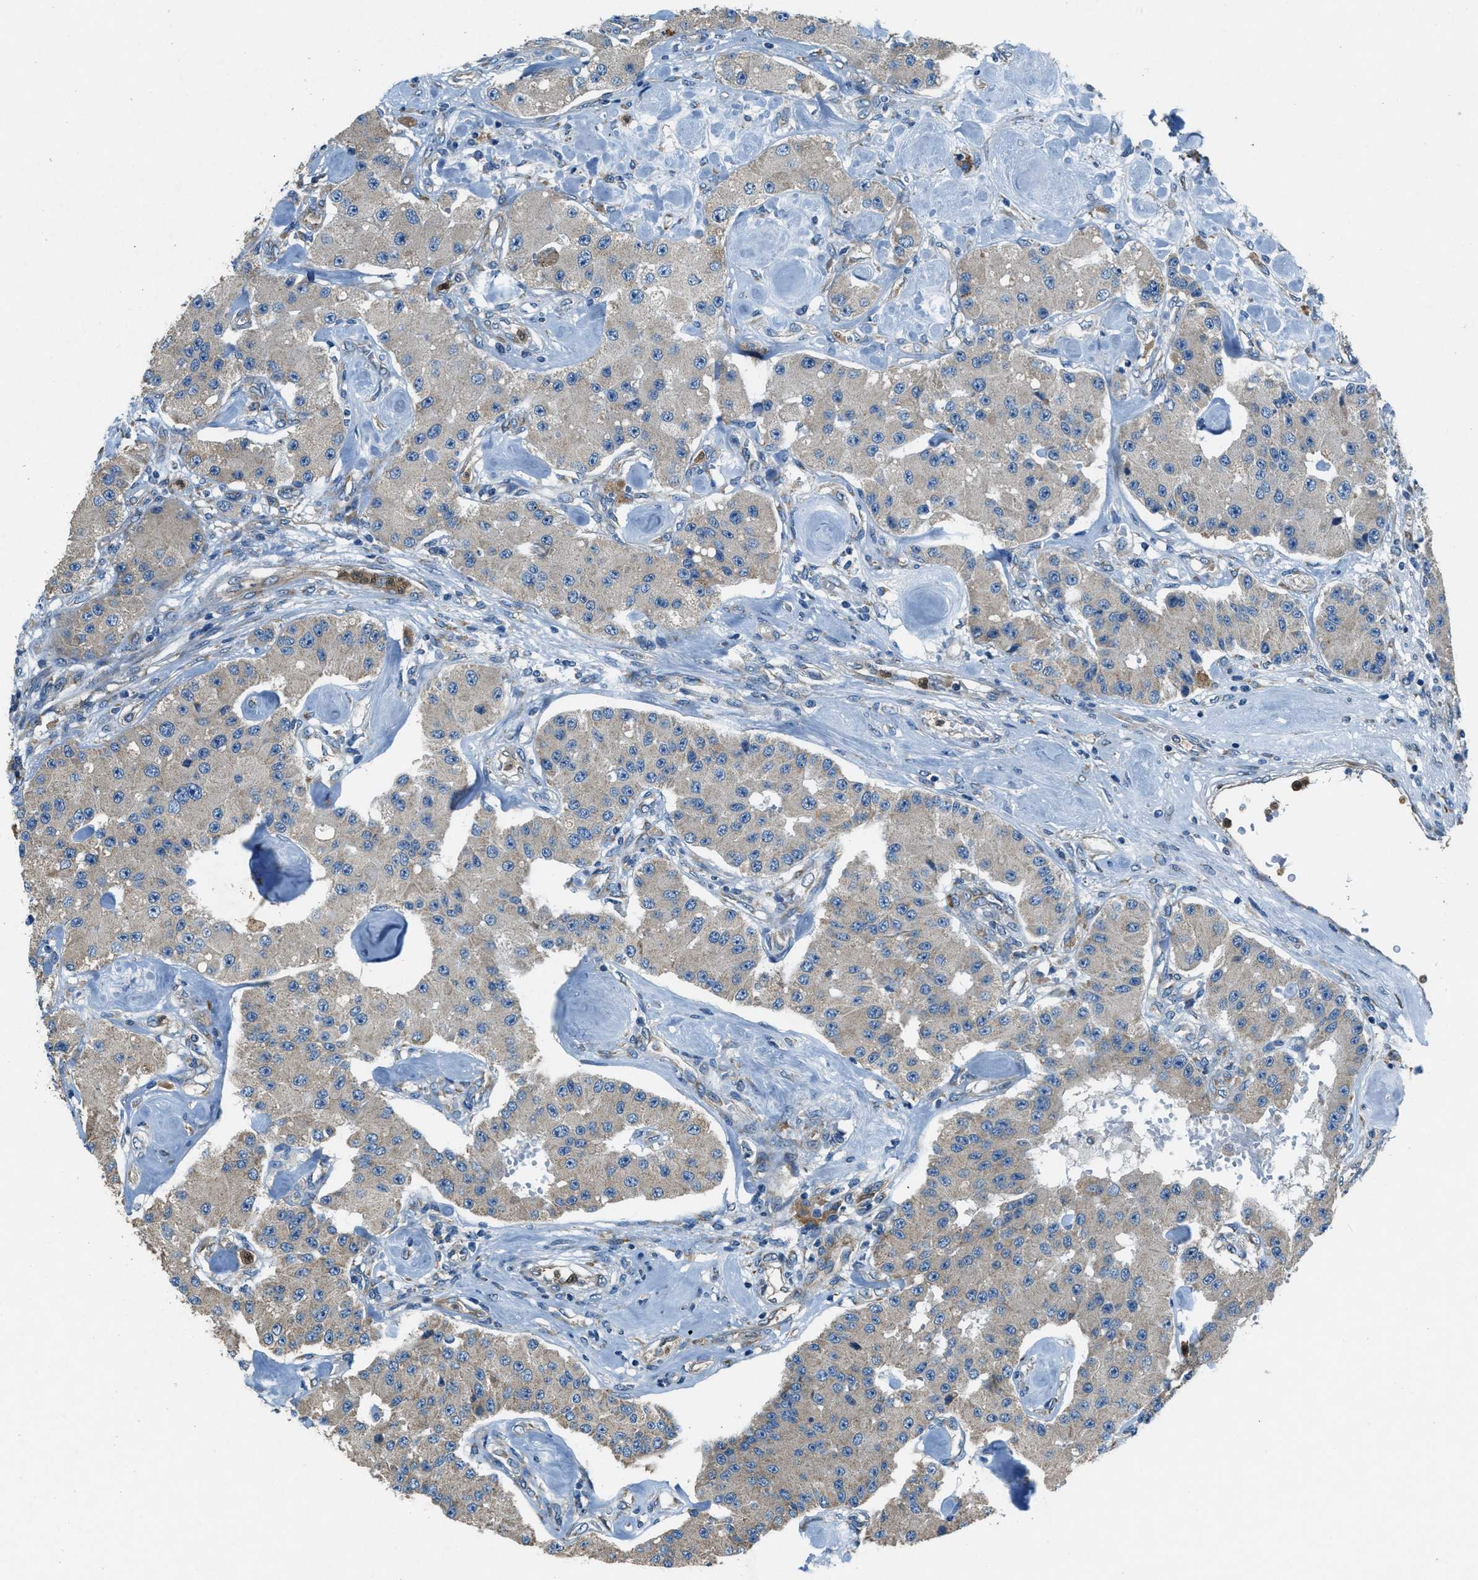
{"staining": {"intensity": "weak", "quantity": ">75%", "location": "cytoplasmic/membranous"}, "tissue": "carcinoid", "cell_type": "Tumor cells", "image_type": "cancer", "snomed": [{"axis": "morphology", "description": "Carcinoid, malignant, NOS"}, {"axis": "topography", "description": "Pancreas"}], "caption": "Human malignant carcinoid stained with a brown dye reveals weak cytoplasmic/membranous positive expression in about >75% of tumor cells.", "gene": "GIMAP8", "patient": {"sex": "male", "age": 41}}